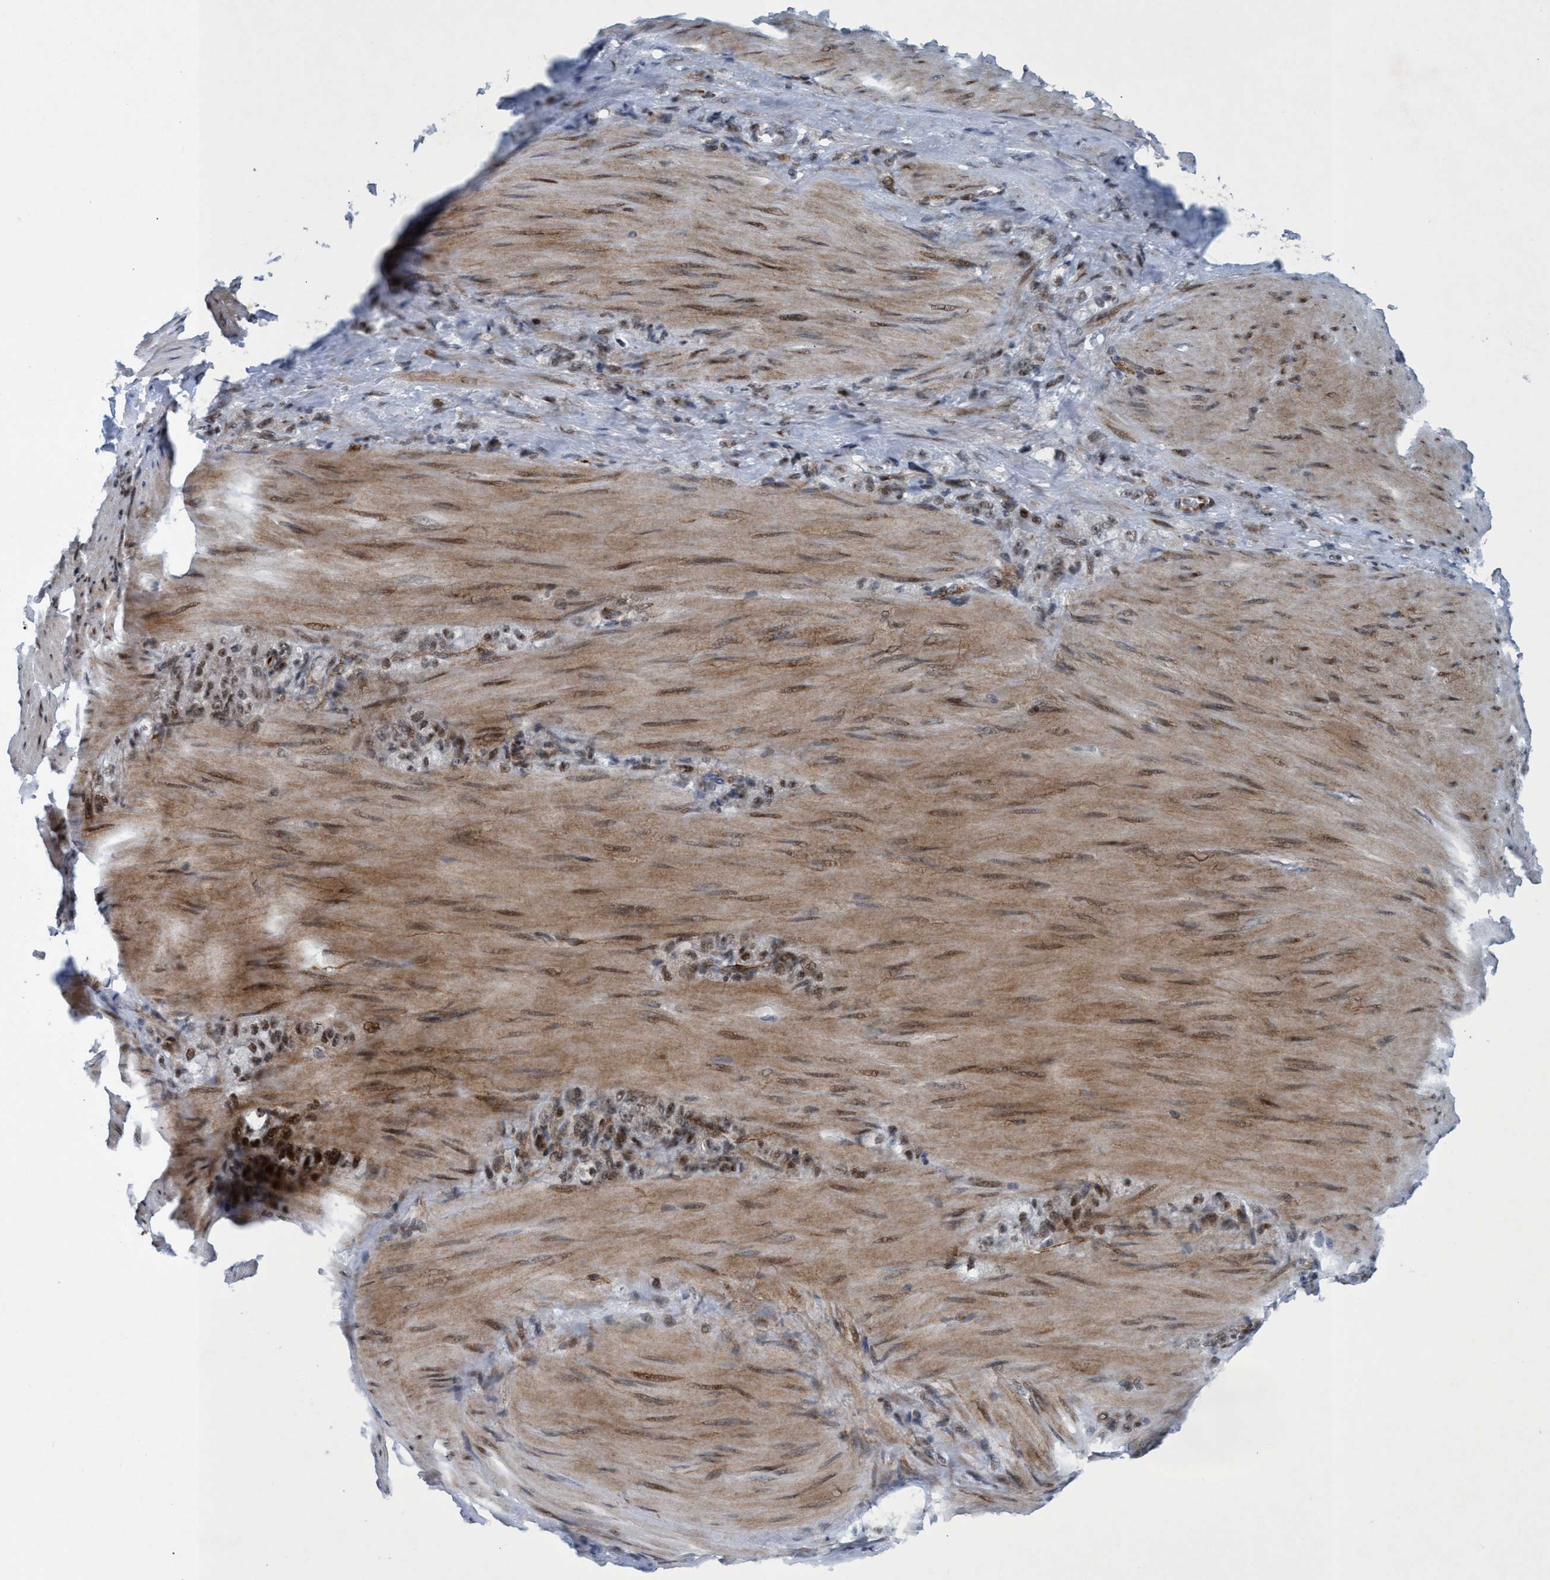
{"staining": {"intensity": "weak", "quantity": ">75%", "location": "nuclear"}, "tissue": "stomach cancer", "cell_type": "Tumor cells", "image_type": "cancer", "snomed": [{"axis": "morphology", "description": "Normal tissue, NOS"}, {"axis": "morphology", "description": "Adenocarcinoma, NOS"}, {"axis": "topography", "description": "Stomach"}], "caption": "Brown immunohistochemical staining in stomach cancer (adenocarcinoma) demonstrates weak nuclear positivity in about >75% of tumor cells.", "gene": "CWC27", "patient": {"sex": "male", "age": 82}}